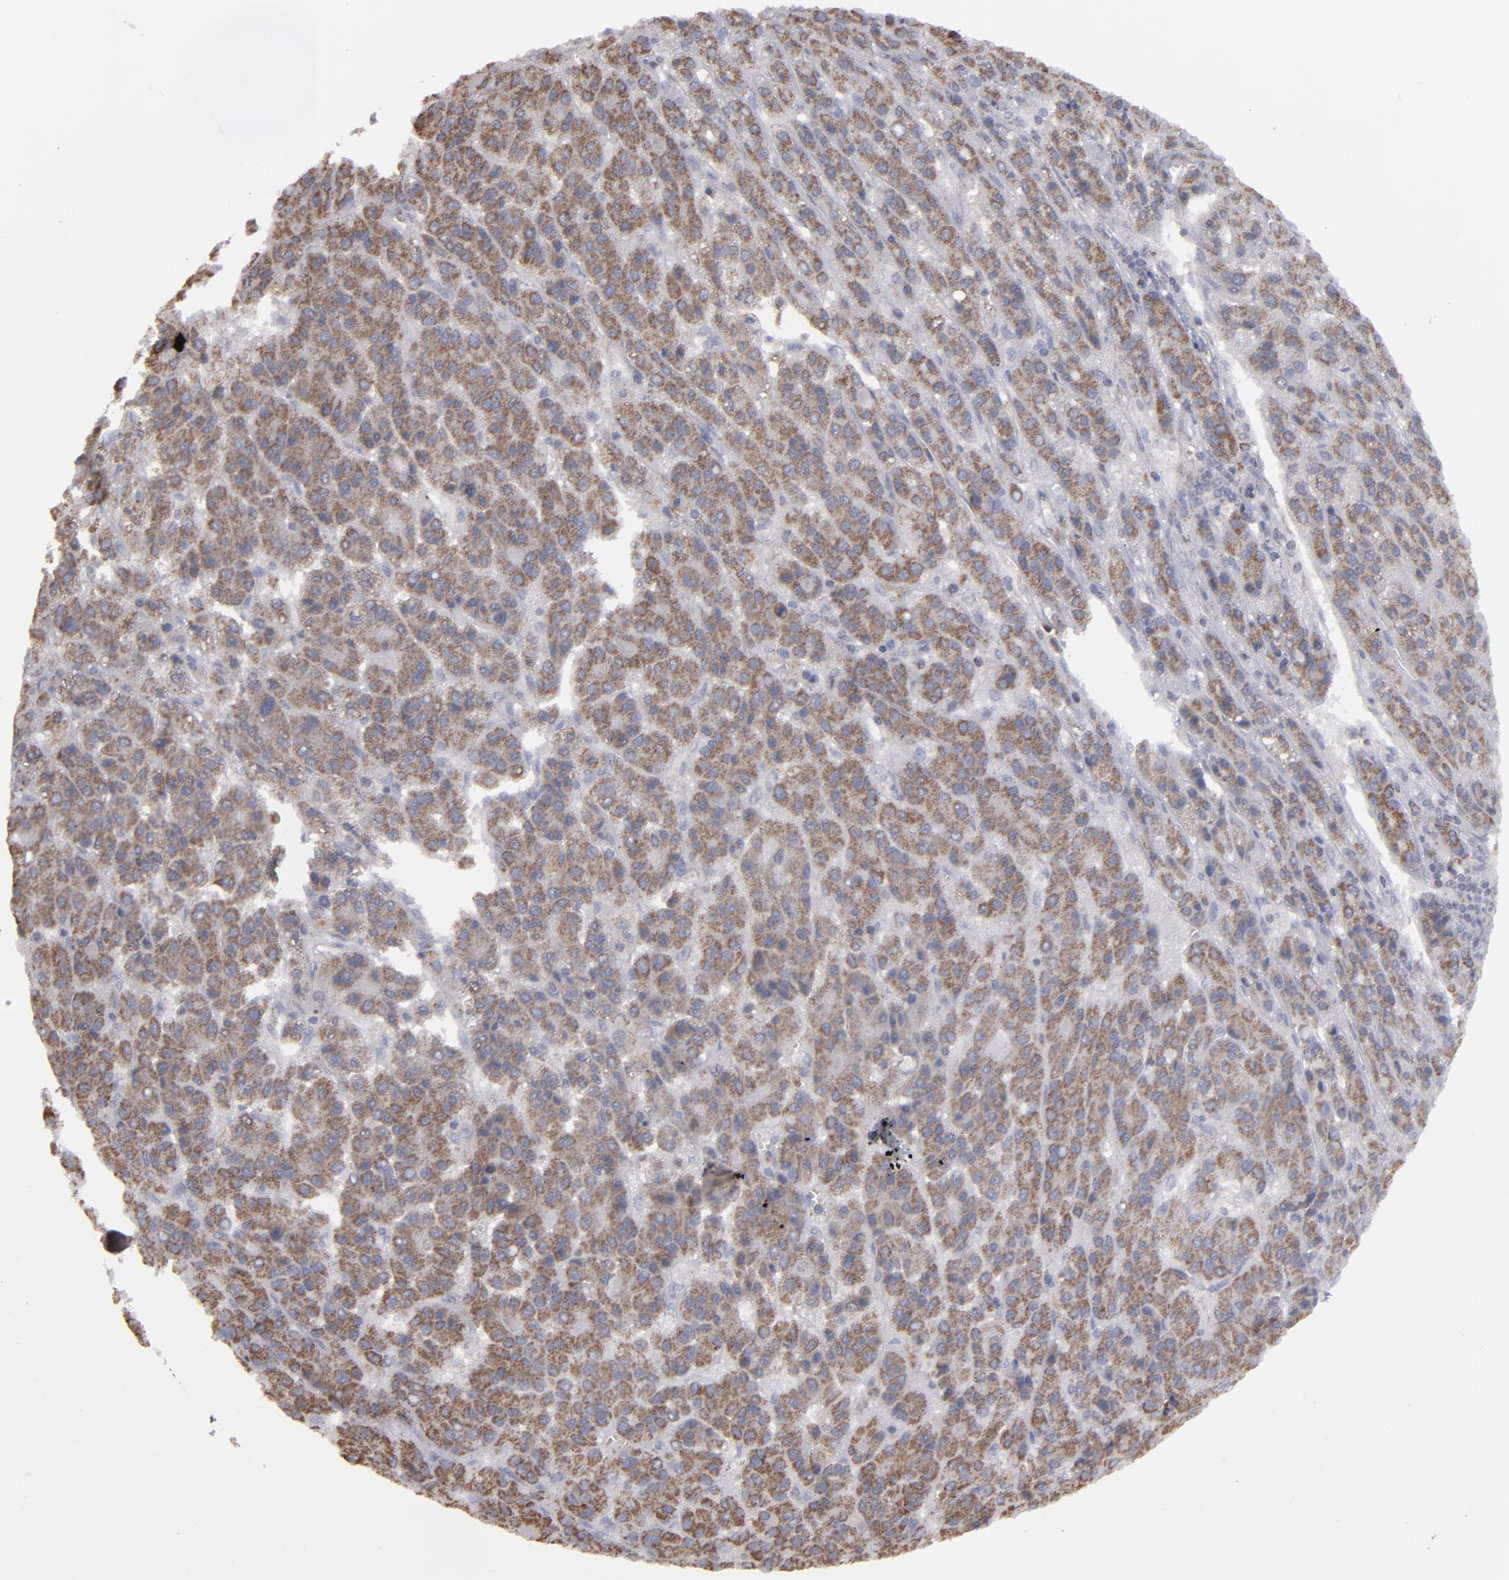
{"staining": {"intensity": "moderate", "quantity": ">75%", "location": "cytoplasmic/membranous"}, "tissue": "liver cancer", "cell_type": "Tumor cells", "image_type": "cancer", "snomed": [{"axis": "morphology", "description": "Carcinoma, Hepatocellular, NOS"}, {"axis": "topography", "description": "Liver"}], "caption": "Human liver cancer stained with a protein marker demonstrates moderate staining in tumor cells.", "gene": "MYOM2", "patient": {"sex": "male", "age": 70}}